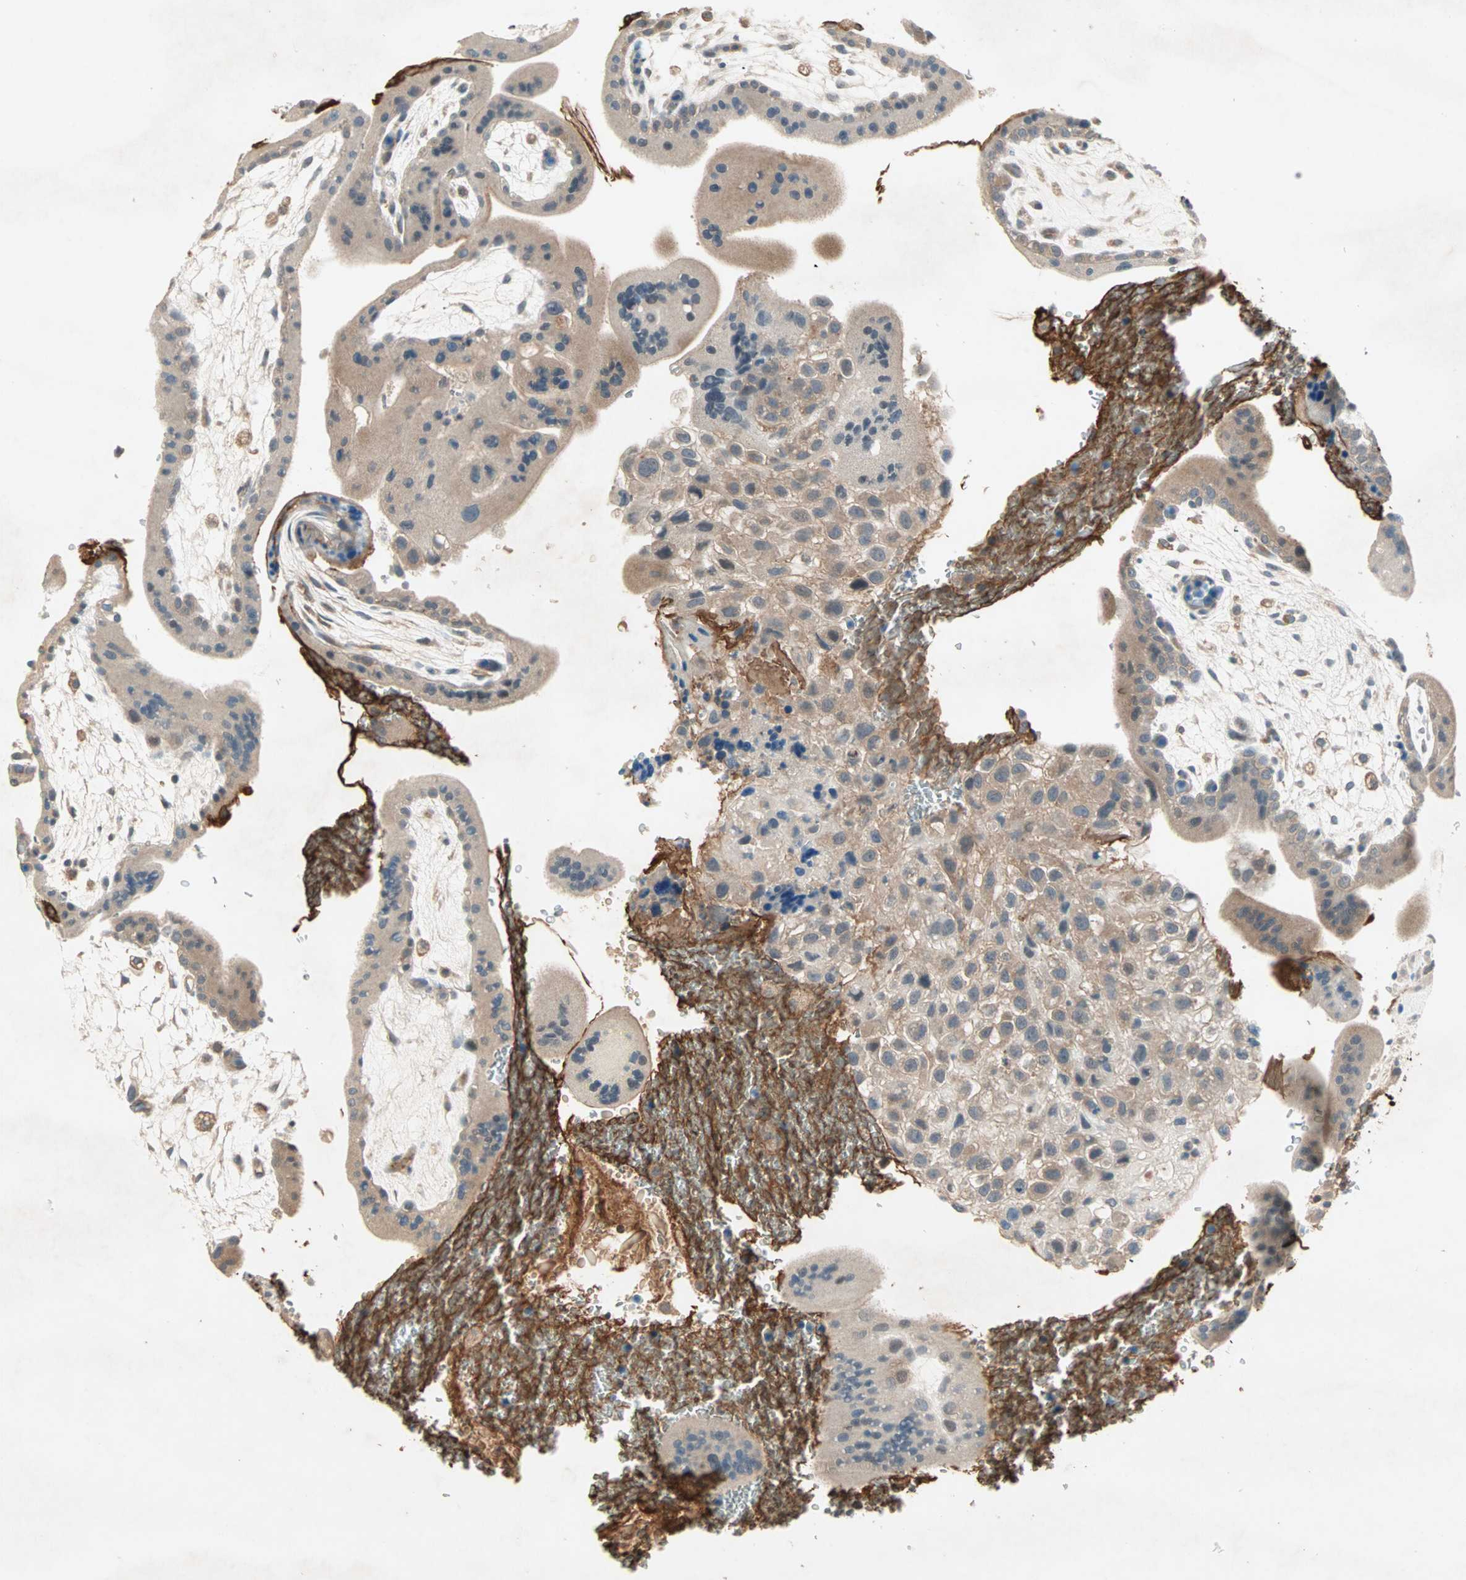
{"staining": {"intensity": "weak", "quantity": ">75%", "location": "cytoplasmic/membranous"}, "tissue": "placenta", "cell_type": "Decidual cells", "image_type": "normal", "snomed": [{"axis": "morphology", "description": "Normal tissue, NOS"}, {"axis": "topography", "description": "Placenta"}], "caption": "Immunohistochemistry (DAB (3,3'-diaminobenzidine)) staining of benign placenta reveals weak cytoplasmic/membranous protein staining in about >75% of decidual cells.", "gene": "TEC", "patient": {"sex": "female", "age": 35}}